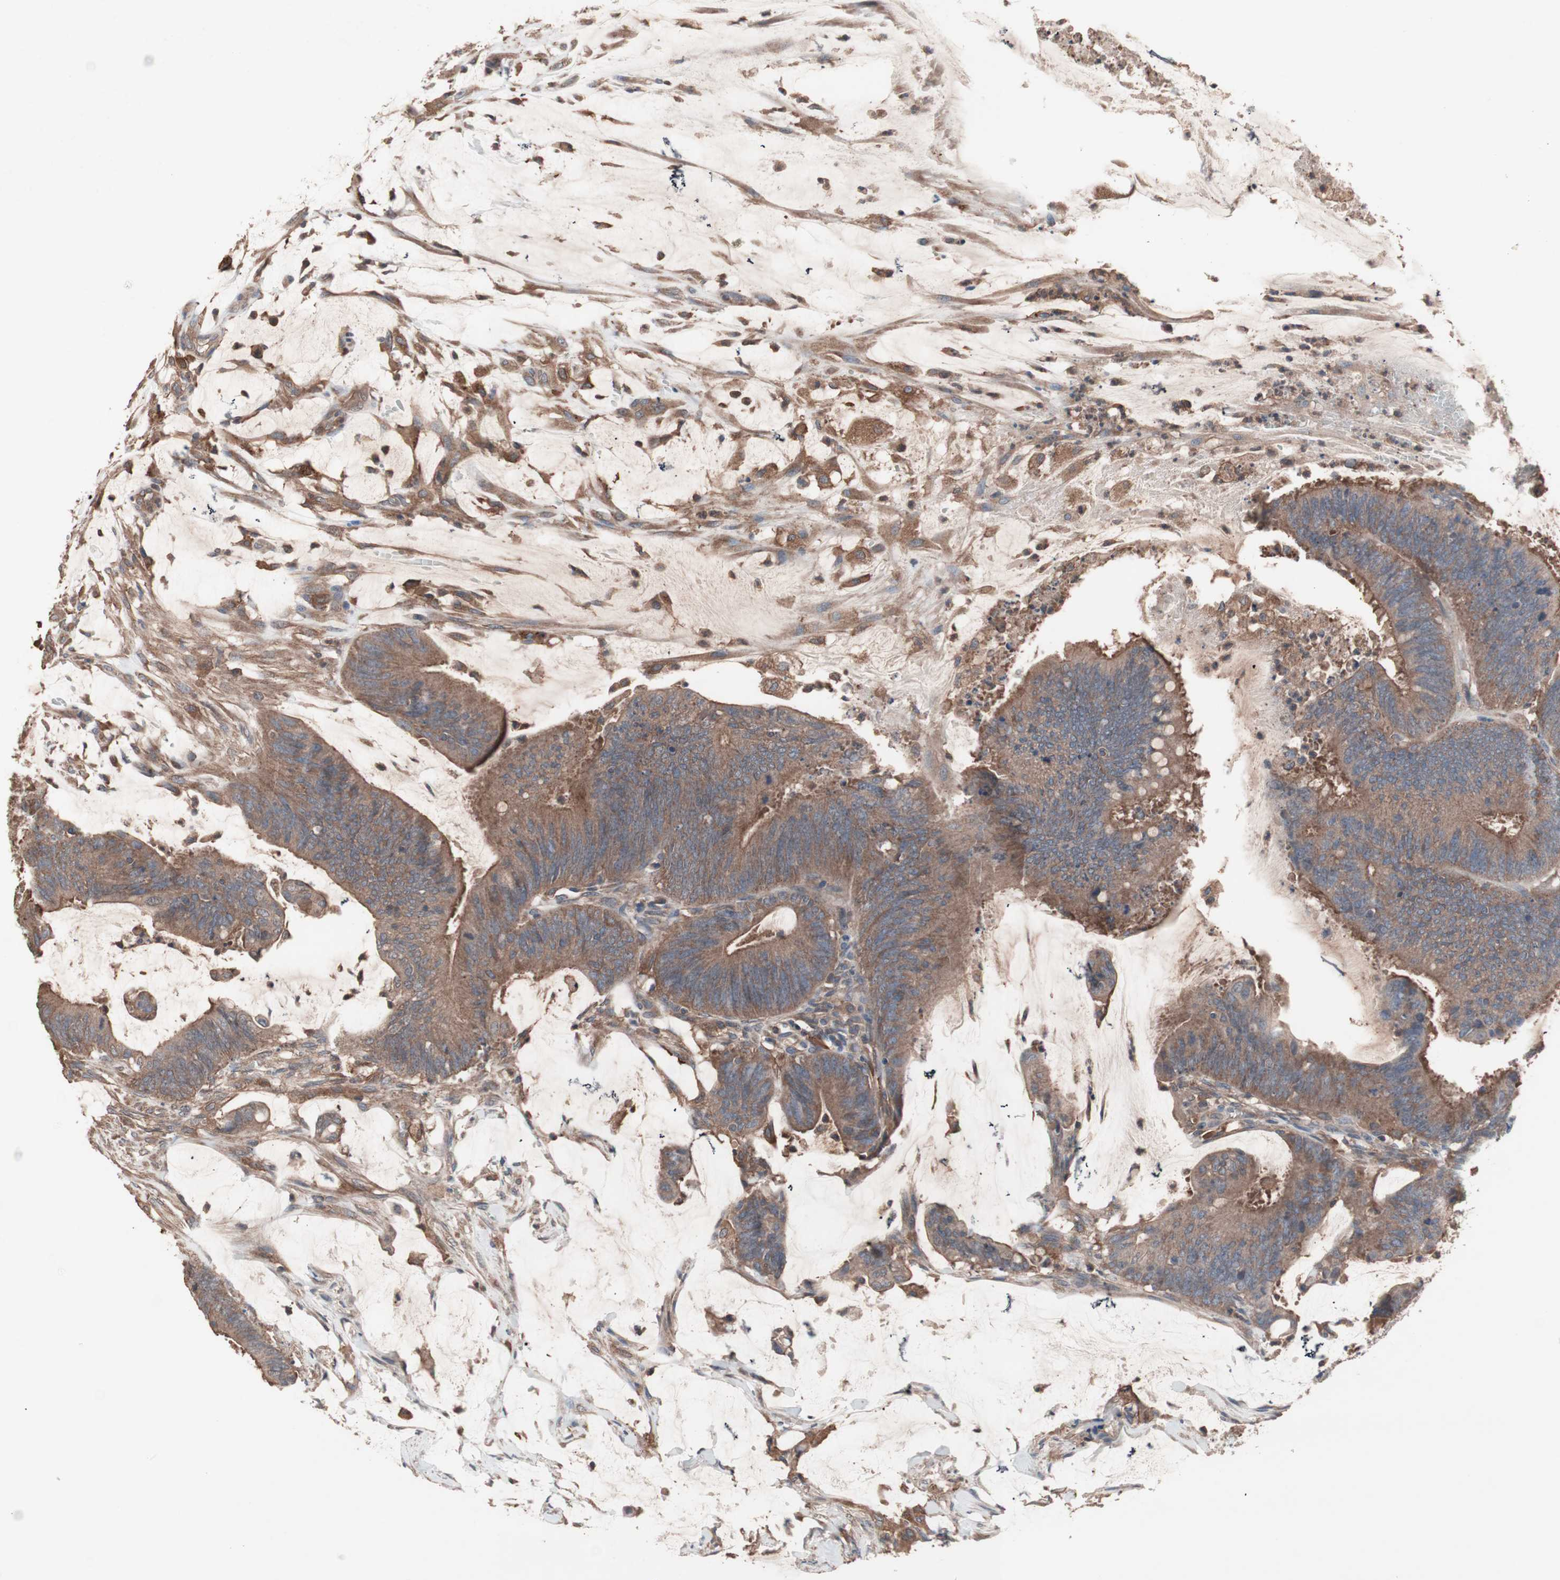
{"staining": {"intensity": "moderate", "quantity": ">75%", "location": "cytoplasmic/membranous"}, "tissue": "colorectal cancer", "cell_type": "Tumor cells", "image_type": "cancer", "snomed": [{"axis": "morphology", "description": "Adenocarcinoma, NOS"}, {"axis": "topography", "description": "Rectum"}], "caption": "Protein analysis of adenocarcinoma (colorectal) tissue displays moderate cytoplasmic/membranous expression in about >75% of tumor cells.", "gene": "ATG7", "patient": {"sex": "female", "age": 66}}